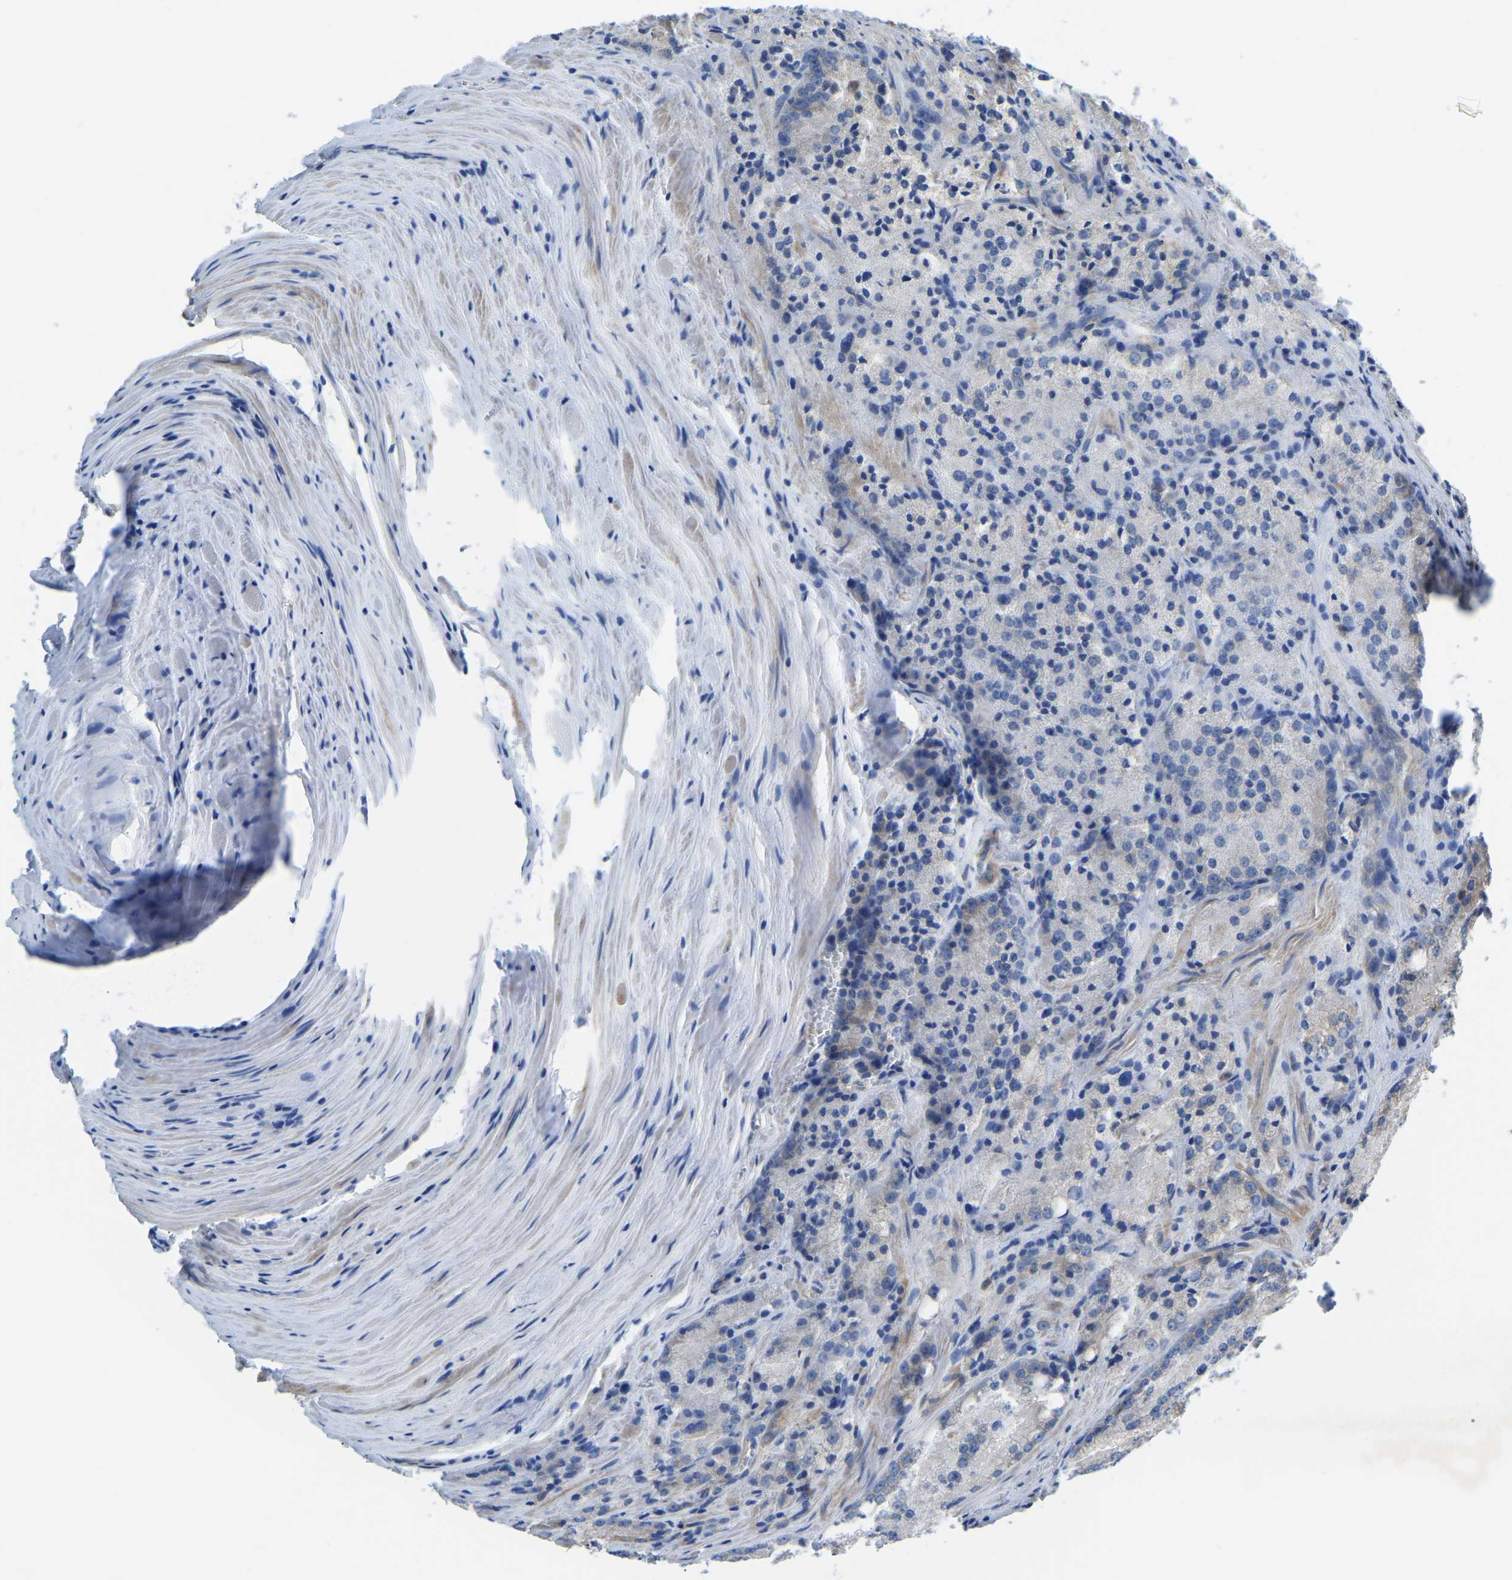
{"staining": {"intensity": "negative", "quantity": "none", "location": "none"}, "tissue": "prostate cancer", "cell_type": "Tumor cells", "image_type": "cancer", "snomed": [{"axis": "morphology", "description": "Adenocarcinoma, Low grade"}, {"axis": "topography", "description": "Prostate"}], "caption": "Tumor cells are negative for brown protein staining in prostate cancer (adenocarcinoma (low-grade)).", "gene": "STAT2", "patient": {"sex": "male", "age": 64}}